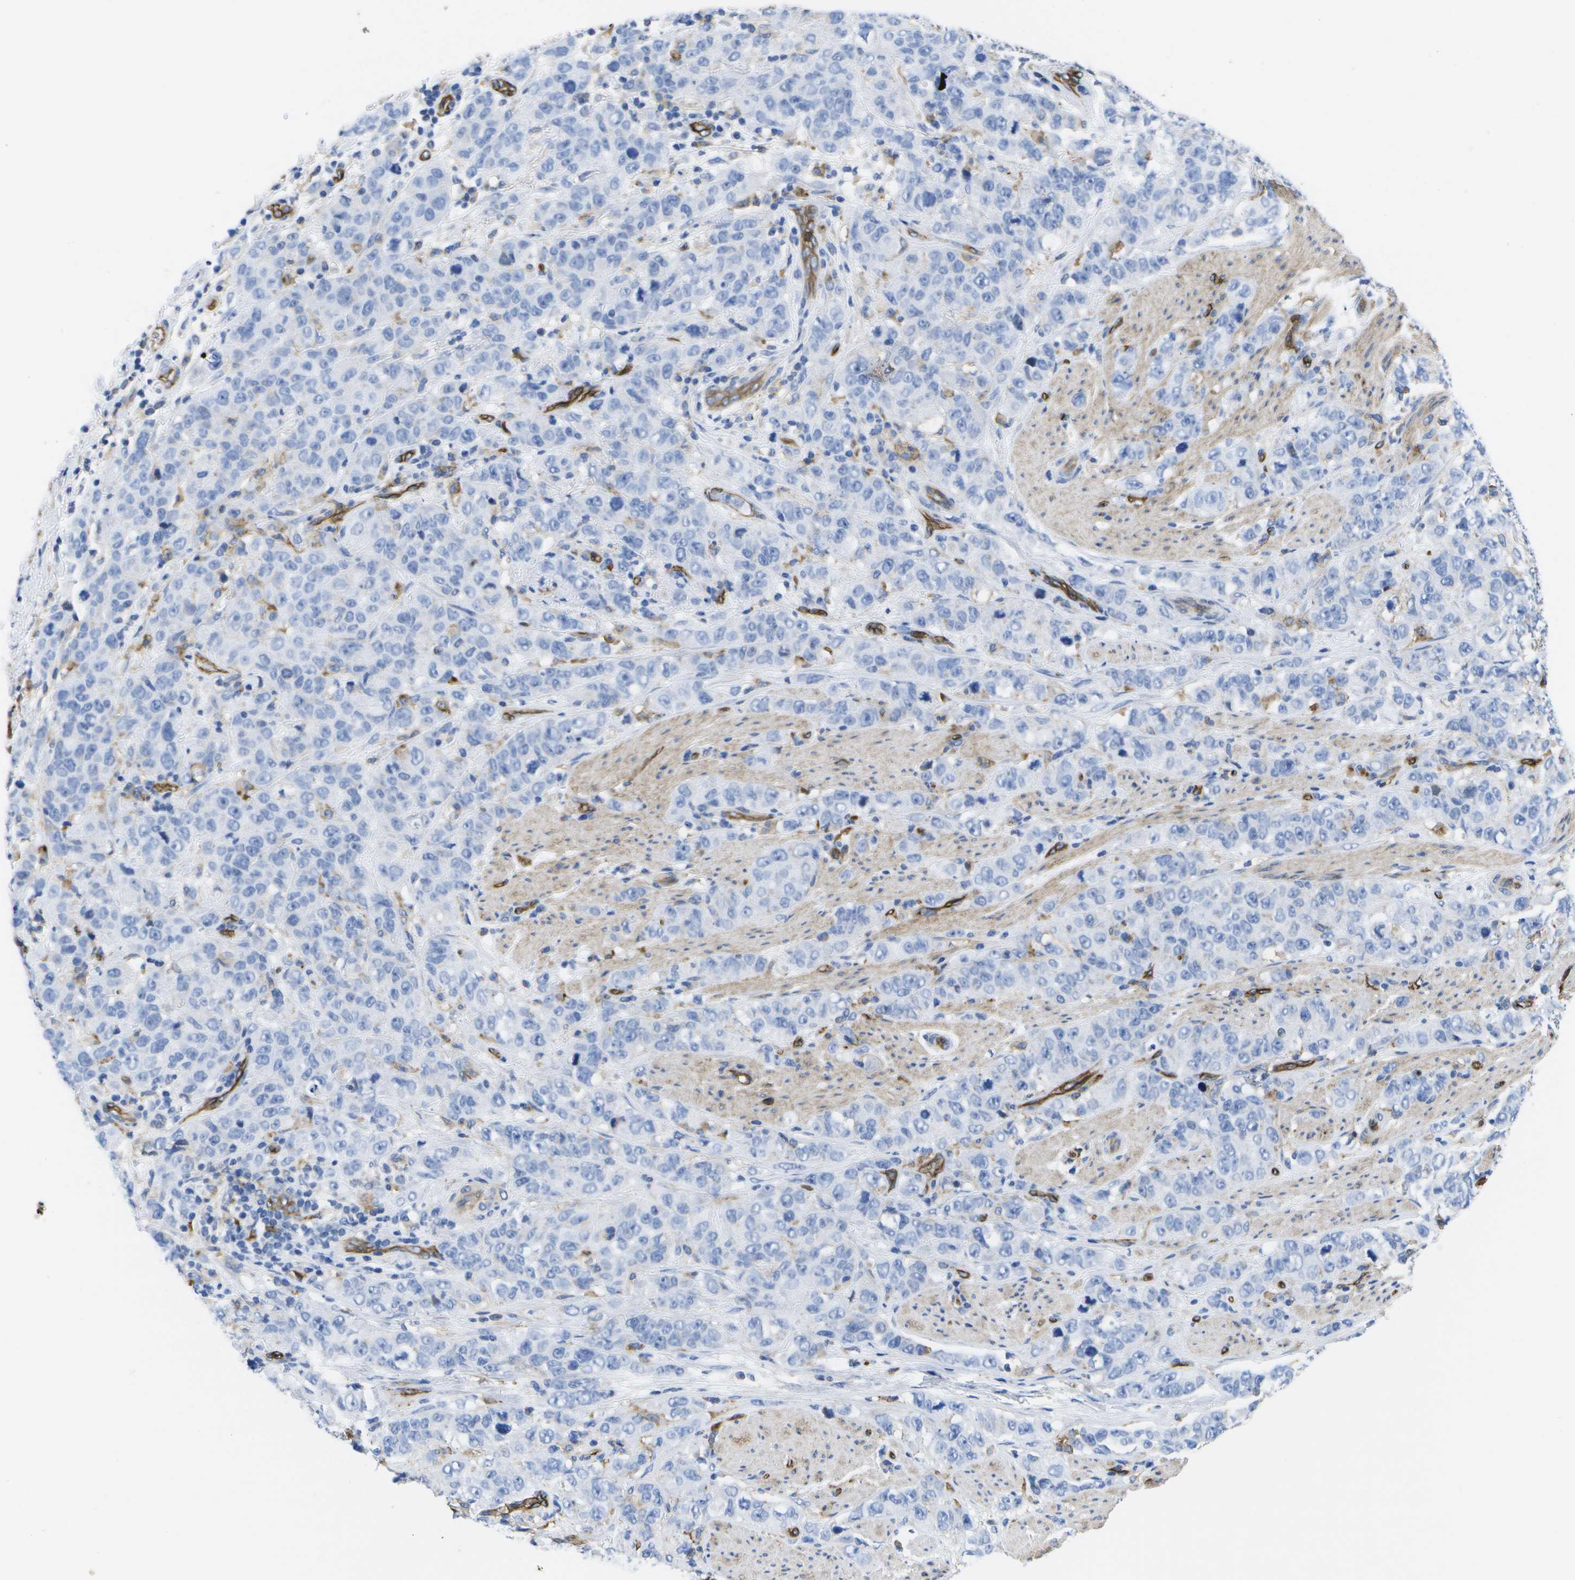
{"staining": {"intensity": "negative", "quantity": "none", "location": "none"}, "tissue": "stomach cancer", "cell_type": "Tumor cells", "image_type": "cancer", "snomed": [{"axis": "morphology", "description": "Adenocarcinoma, NOS"}, {"axis": "topography", "description": "Stomach"}], "caption": "Immunohistochemical staining of human stomach adenocarcinoma reveals no significant staining in tumor cells.", "gene": "DYSF", "patient": {"sex": "male", "age": 48}}